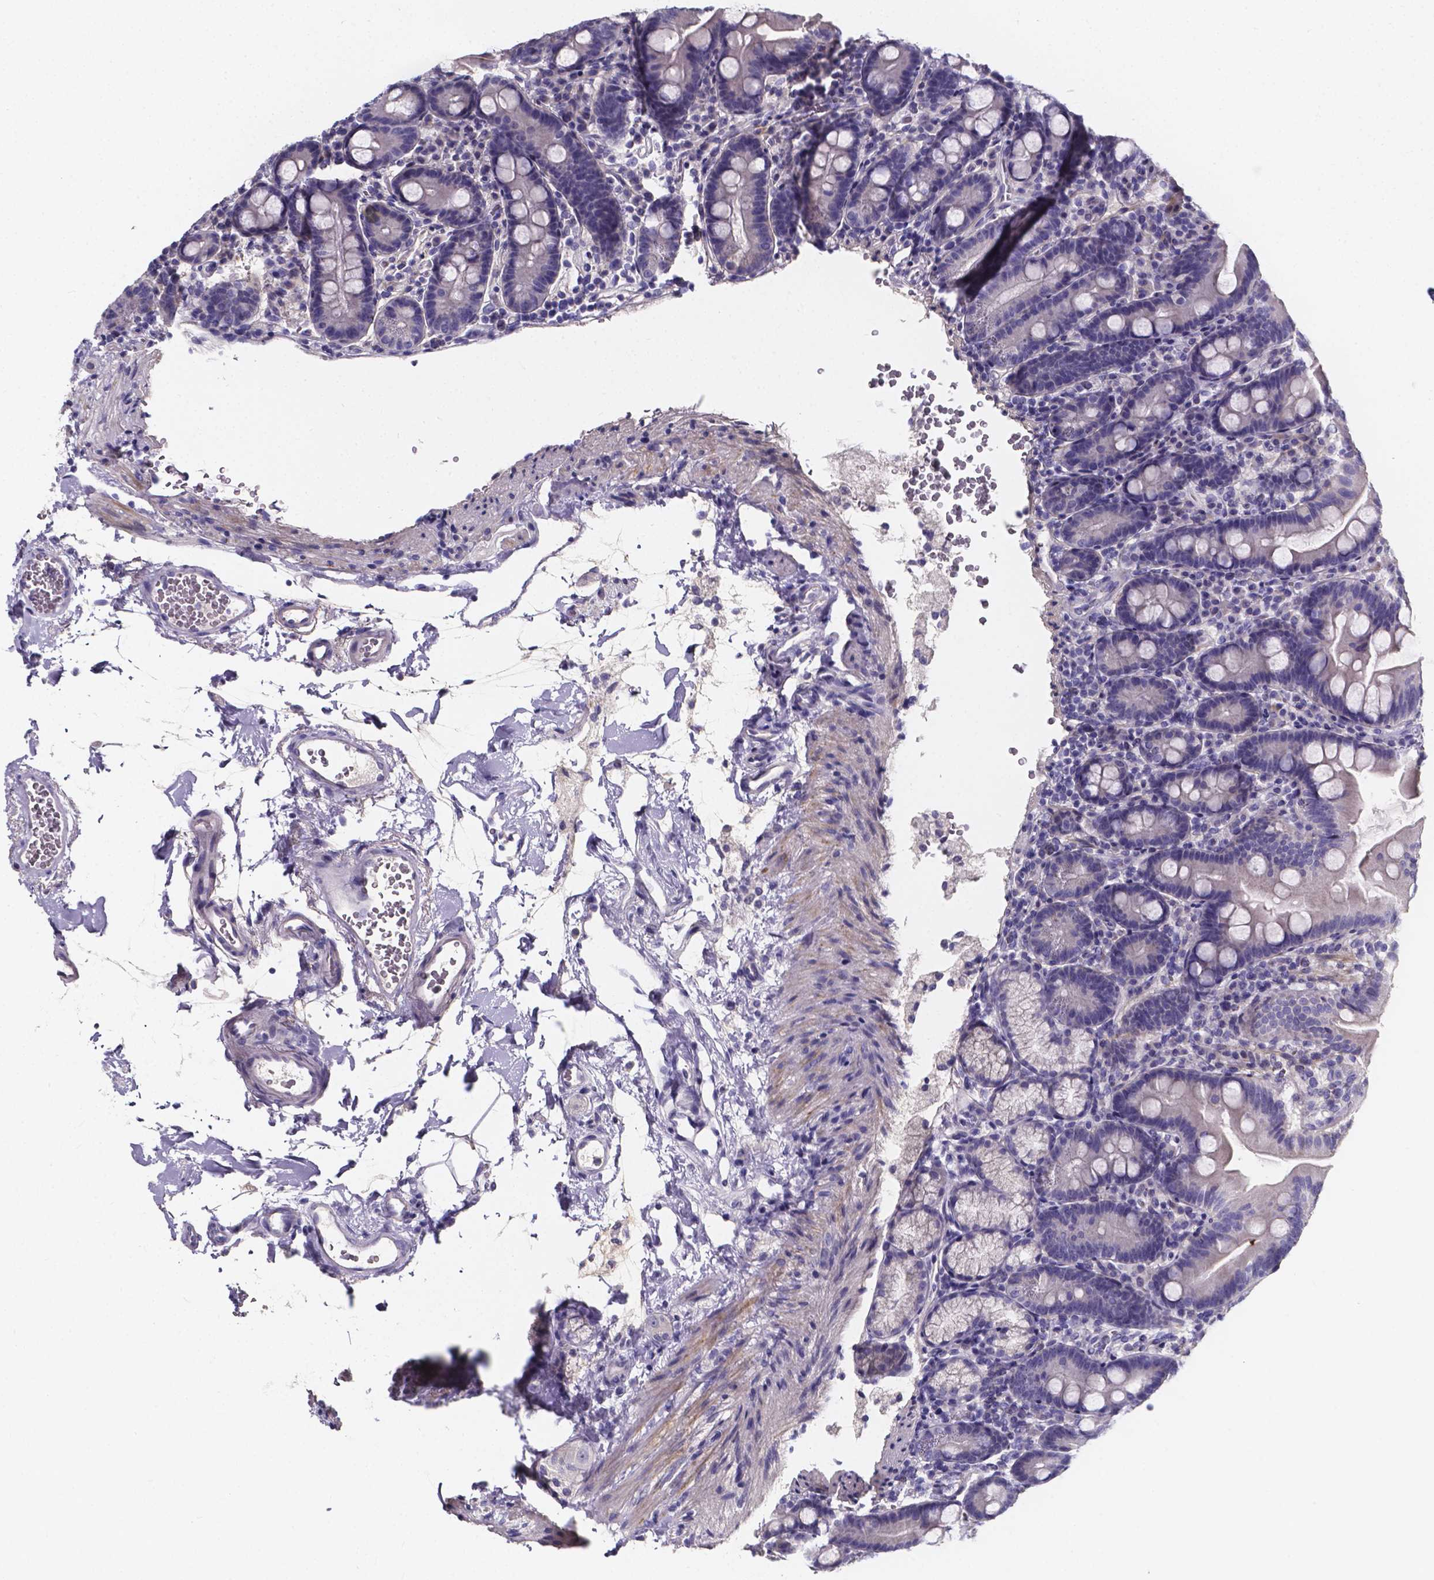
{"staining": {"intensity": "negative", "quantity": "none", "location": "none"}, "tissue": "duodenum", "cell_type": "Glandular cells", "image_type": "normal", "snomed": [{"axis": "morphology", "description": "Normal tissue, NOS"}, {"axis": "topography", "description": "Duodenum"}], "caption": "IHC micrograph of benign duodenum stained for a protein (brown), which reveals no staining in glandular cells.", "gene": "SPOCD1", "patient": {"sex": "male", "age": 59}}